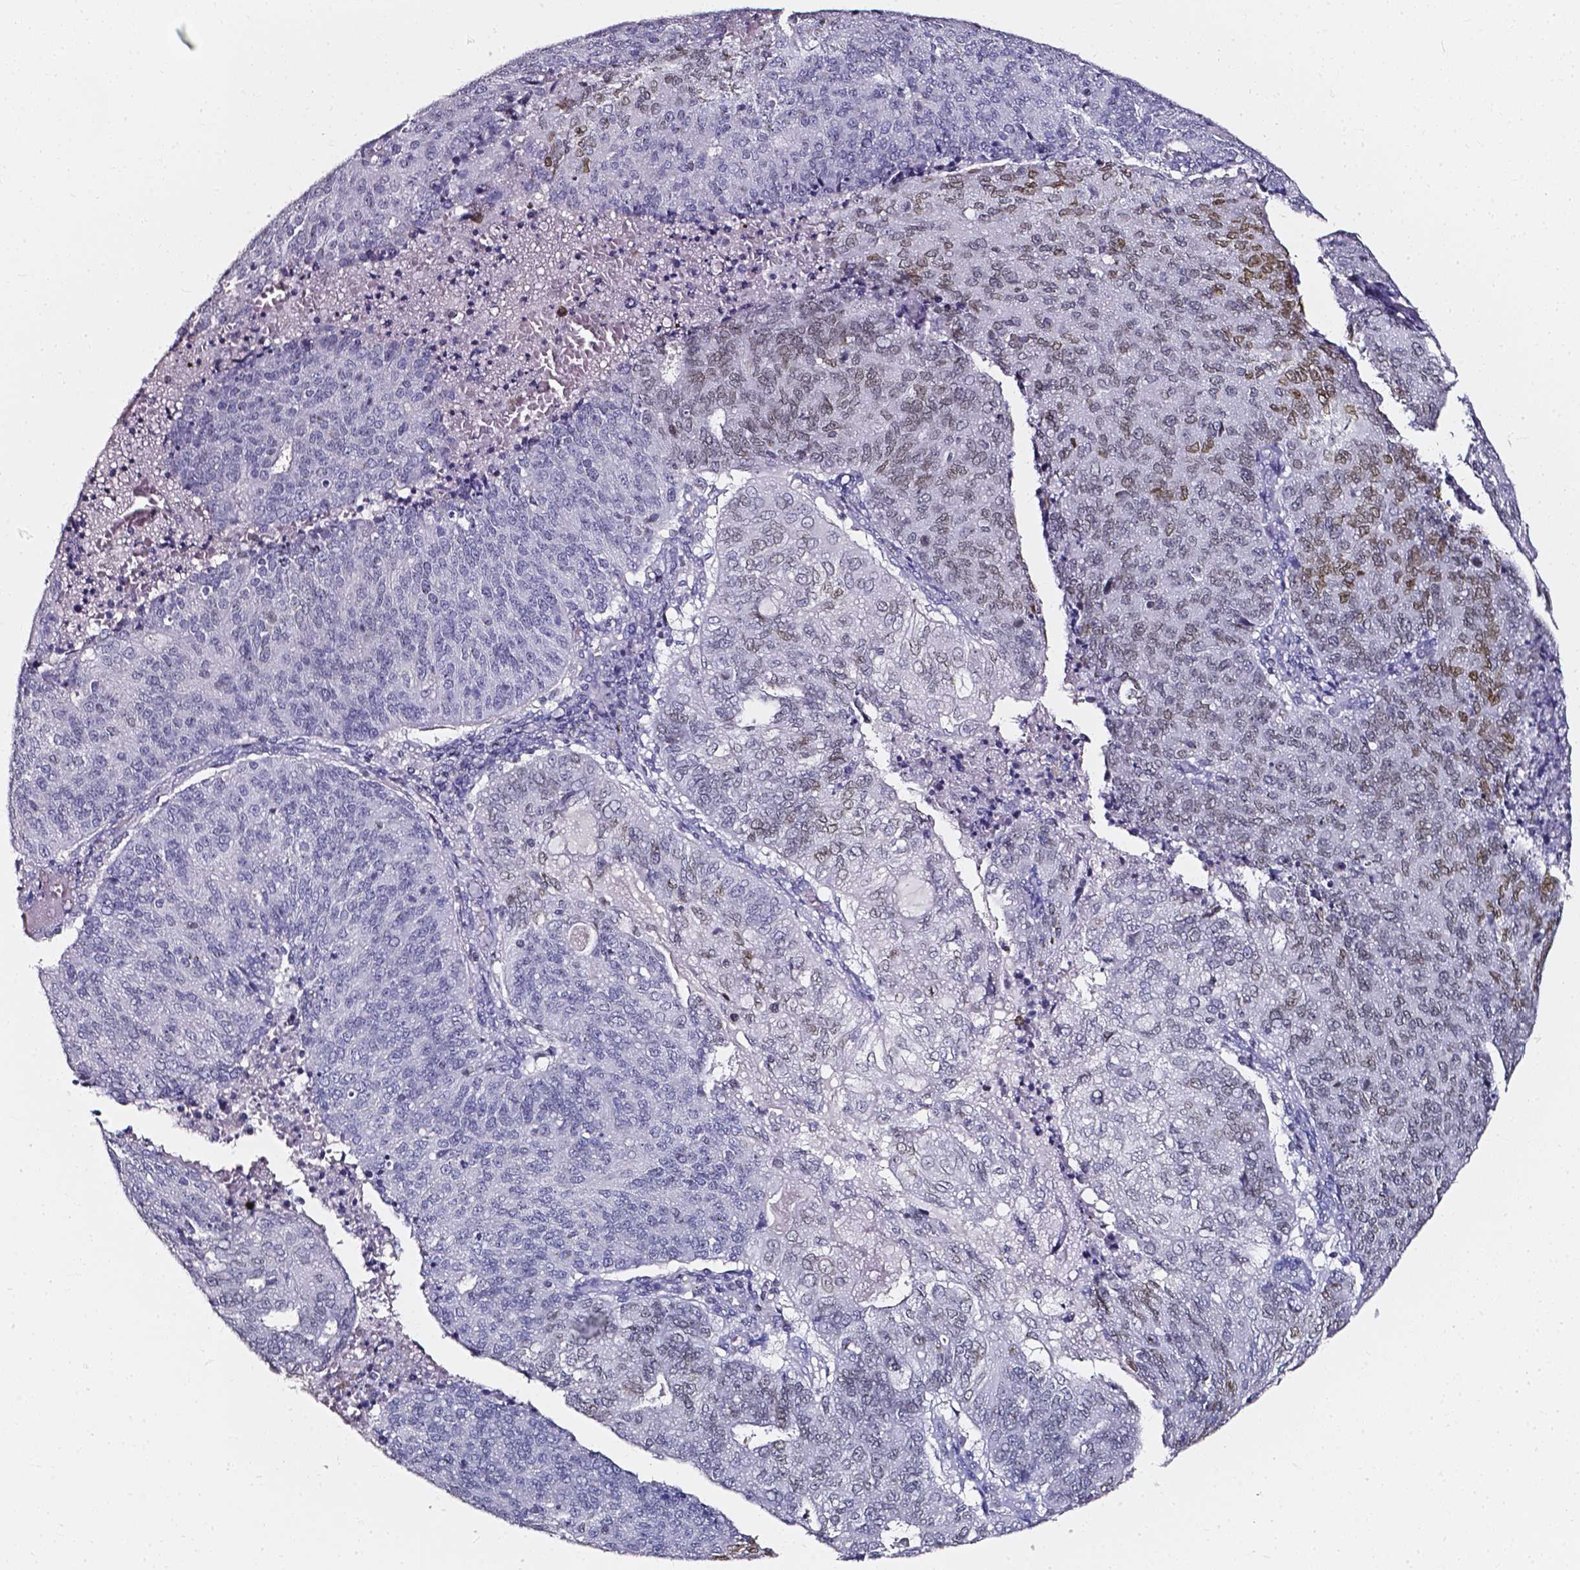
{"staining": {"intensity": "moderate", "quantity": "<25%", "location": "nuclear"}, "tissue": "endometrial cancer", "cell_type": "Tumor cells", "image_type": "cancer", "snomed": [{"axis": "morphology", "description": "Adenocarcinoma, NOS"}, {"axis": "topography", "description": "Endometrium"}], "caption": "There is low levels of moderate nuclear expression in tumor cells of endometrial cancer (adenocarcinoma), as demonstrated by immunohistochemical staining (brown color).", "gene": "AKR1B10", "patient": {"sex": "female", "age": 82}}